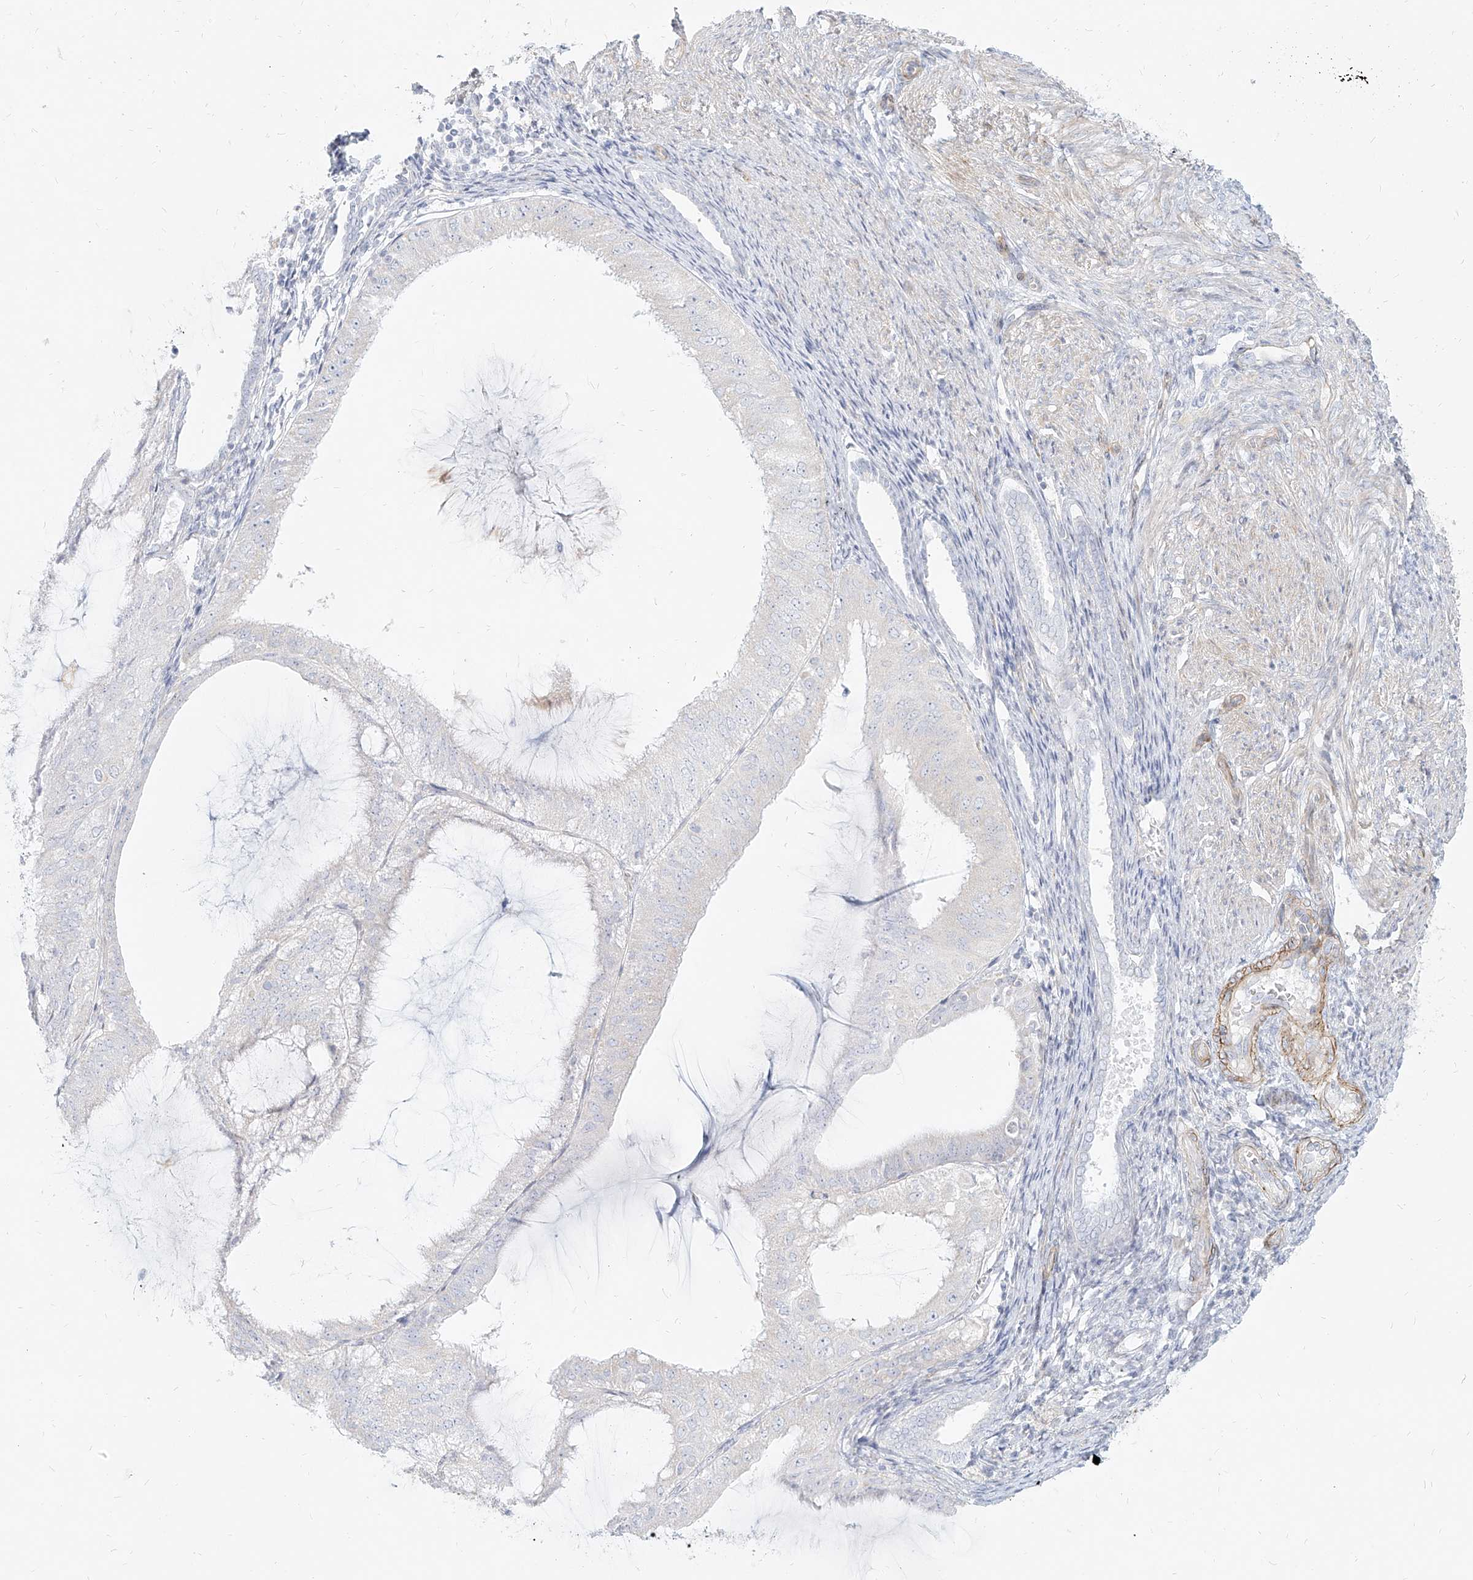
{"staining": {"intensity": "negative", "quantity": "none", "location": "none"}, "tissue": "endometrial cancer", "cell_type": "Tumor cells", "image_type": "cancer", "snomed": [{"axis": "morphology", "description": "Adenocarcinoma, NOS"}, {"axis": "topography", "description": "Endometrium"}], "caption": "IHC of human endometrial cancer (adenocarcinoma) shows no positivity in tumor cells.", "gene": "ITPKB", "patient": {"sex": "female", "age": 81}}